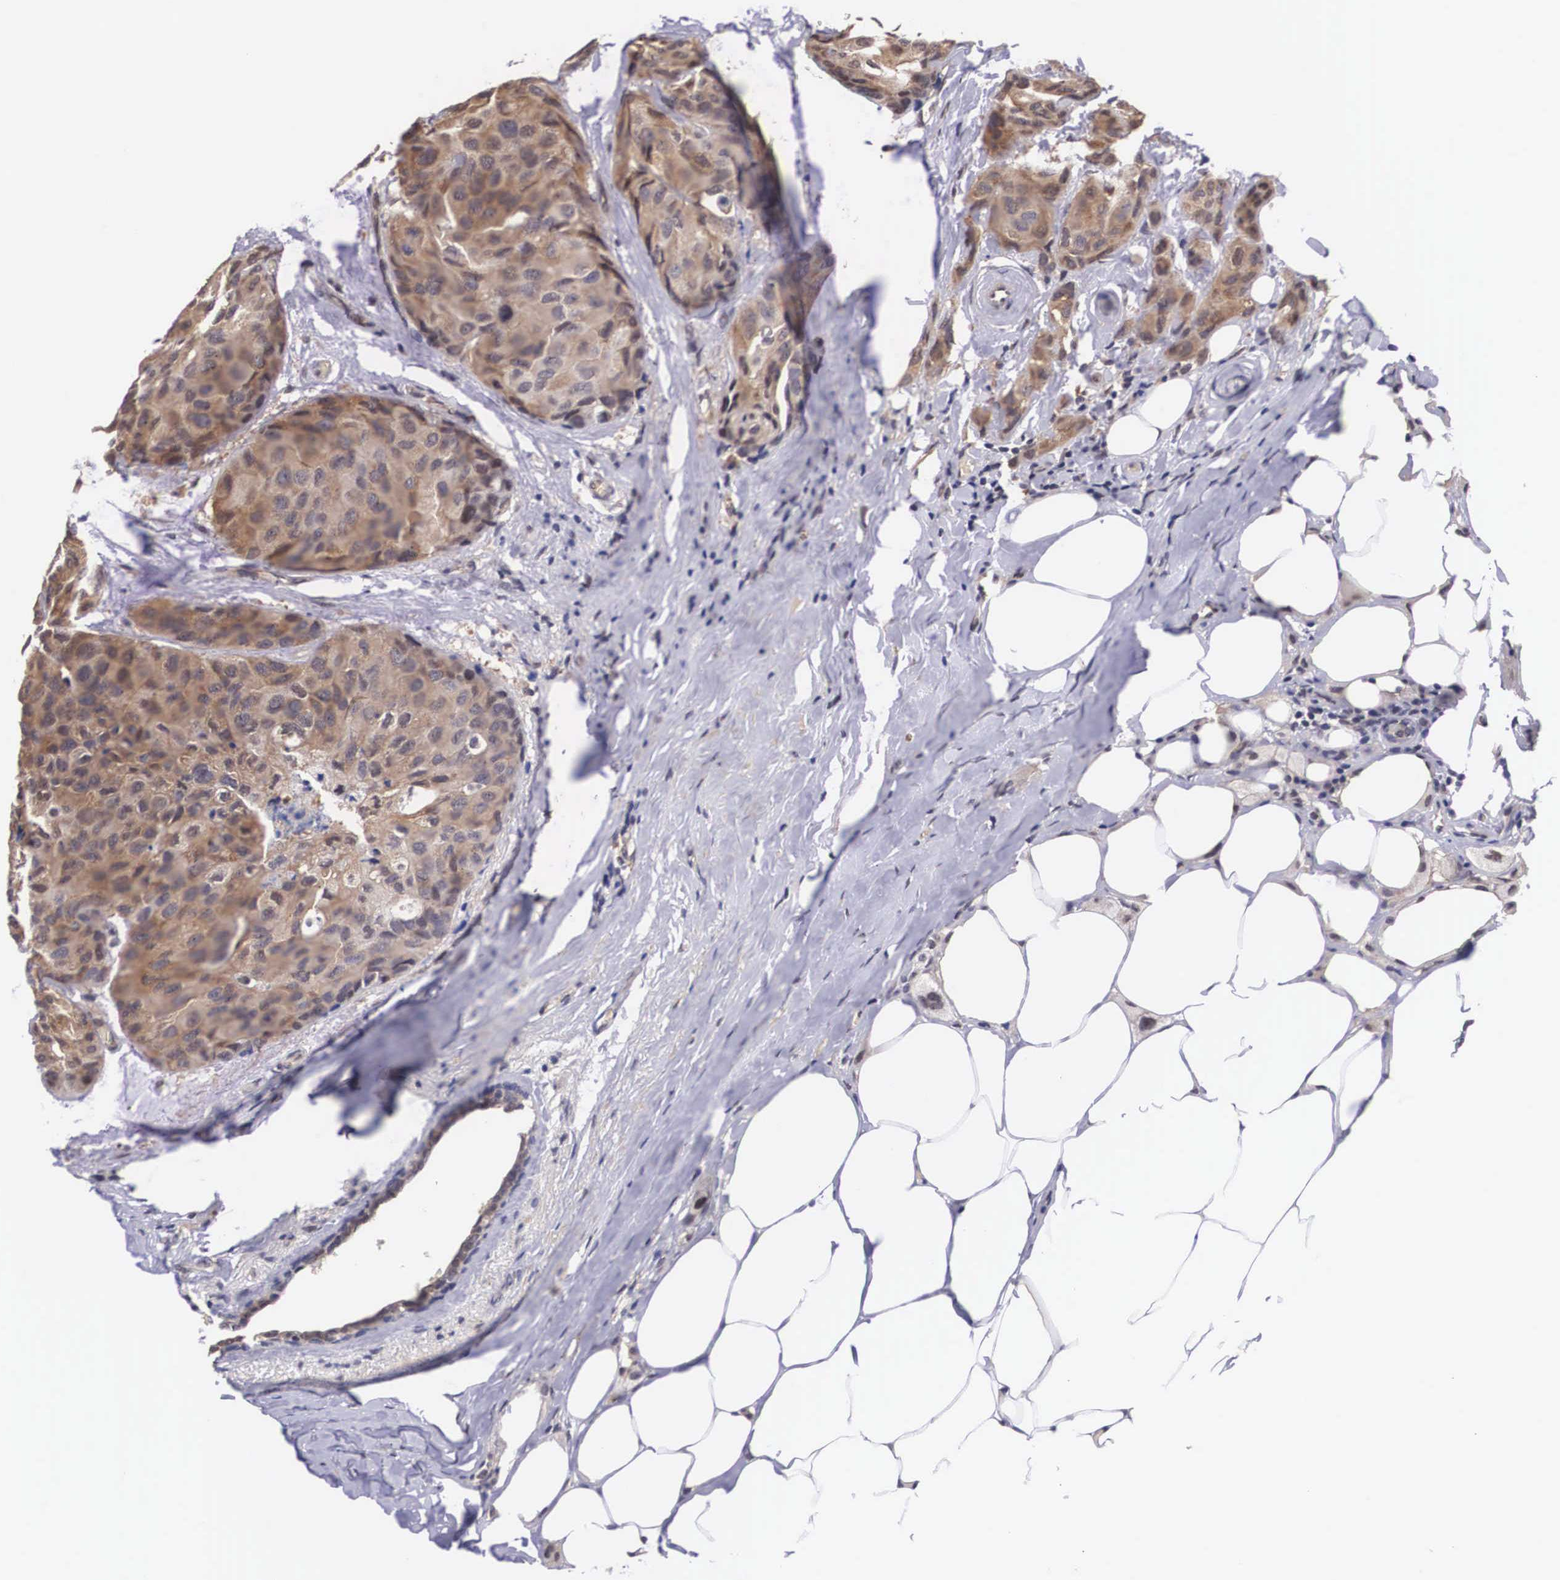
{"staining": {"intensity": "strong", "quantity": "<25%", "location": "cytoplasmic/membranous"}, "tissue": "breast cancer", "cell_type": "Tumor cells", "image_type": "cancer", "snomed": [{"axis": "morphology", "description": "Duct carcinoma"}, {"axis": "topography", "description": "Breast"}], "caption": "Tumor cells show medium levels of strong cytoplasmic/membranous positivity in about <25% of cells in breast cancer. The protein of interest is shown in brown color, while the nuclei are stained blue.", "gene": "OTX2", "patient": {"sex": "female", "age": 68}}